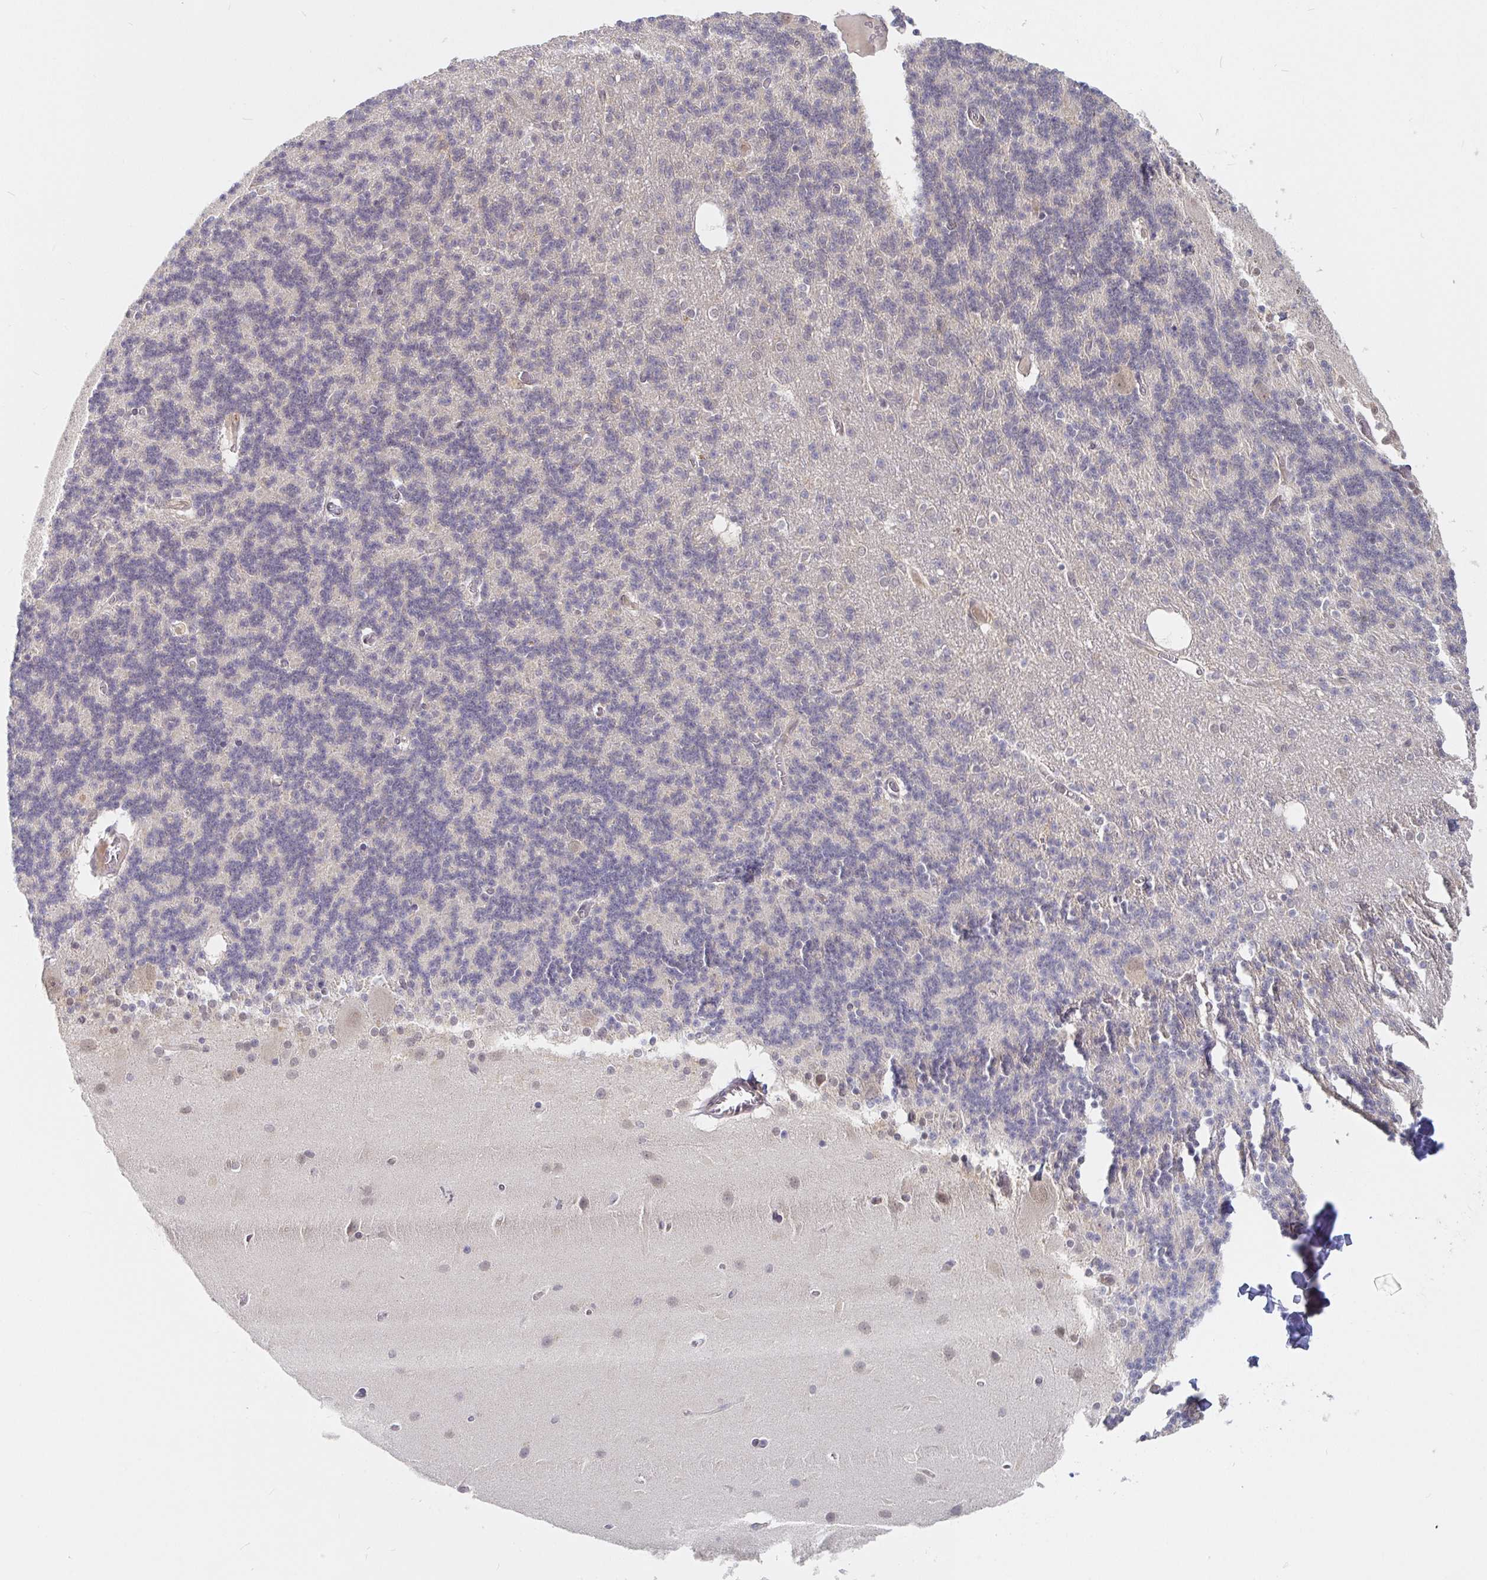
{"staining": {"intensity": "negative", "quantity": "none", "location": "none"}, "tissue": "cerebellum", "cell_type": "Cells in granular layer", "image_type": "normal", "snomed": [{"axis": "morphology", "description": "Normal tissue, NOS"}, {"axis": "topography", "description": "Cerebellum"}], "caption": "IHC photomicrograph of benign cerebellum stained for a protein (brown), which exhibits no expression in cells in granular layer.", "gene": "ALG1L2", "patient": {"sex": "female", "age": 54}}